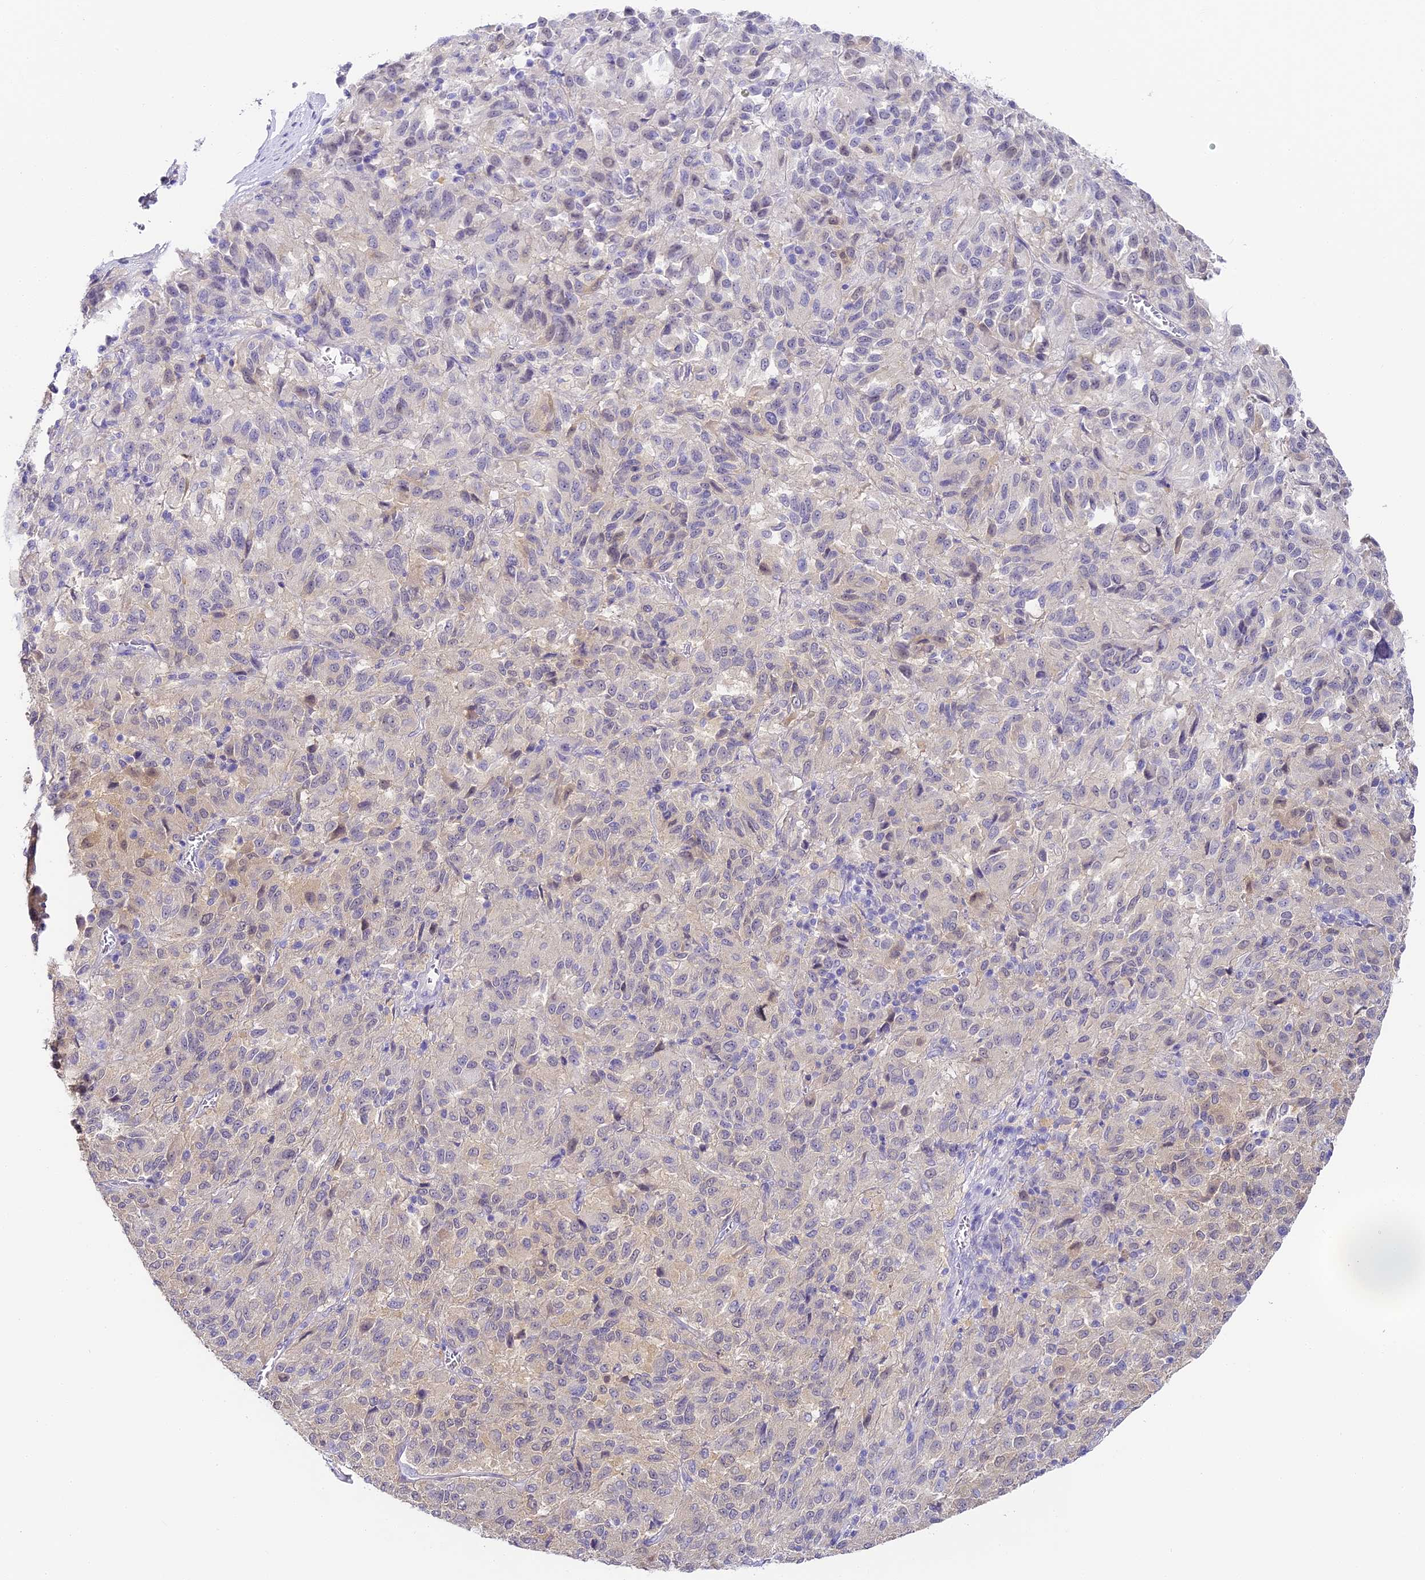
{"staining": {"intensity": "weak", "quantity": "25%-75%", "location": "cytoplasmic/membranous"}, "tissue": "melanoma", "cell_type": "Tumor cells", "image_type": "cancer", "snomed": [{"axis": "morphology", "description": "Malignant melanoma, Metastatic site"}, {"axis": "topography", "description": "Lung"}], "caption": "The immunohistochemical stain shows weak cytoplasmic/membranous expression in tumor cells of melanoma tissue.", "gene": "ABHD14A-ACY1", "patient": {"sex": "male", "age": 64}}